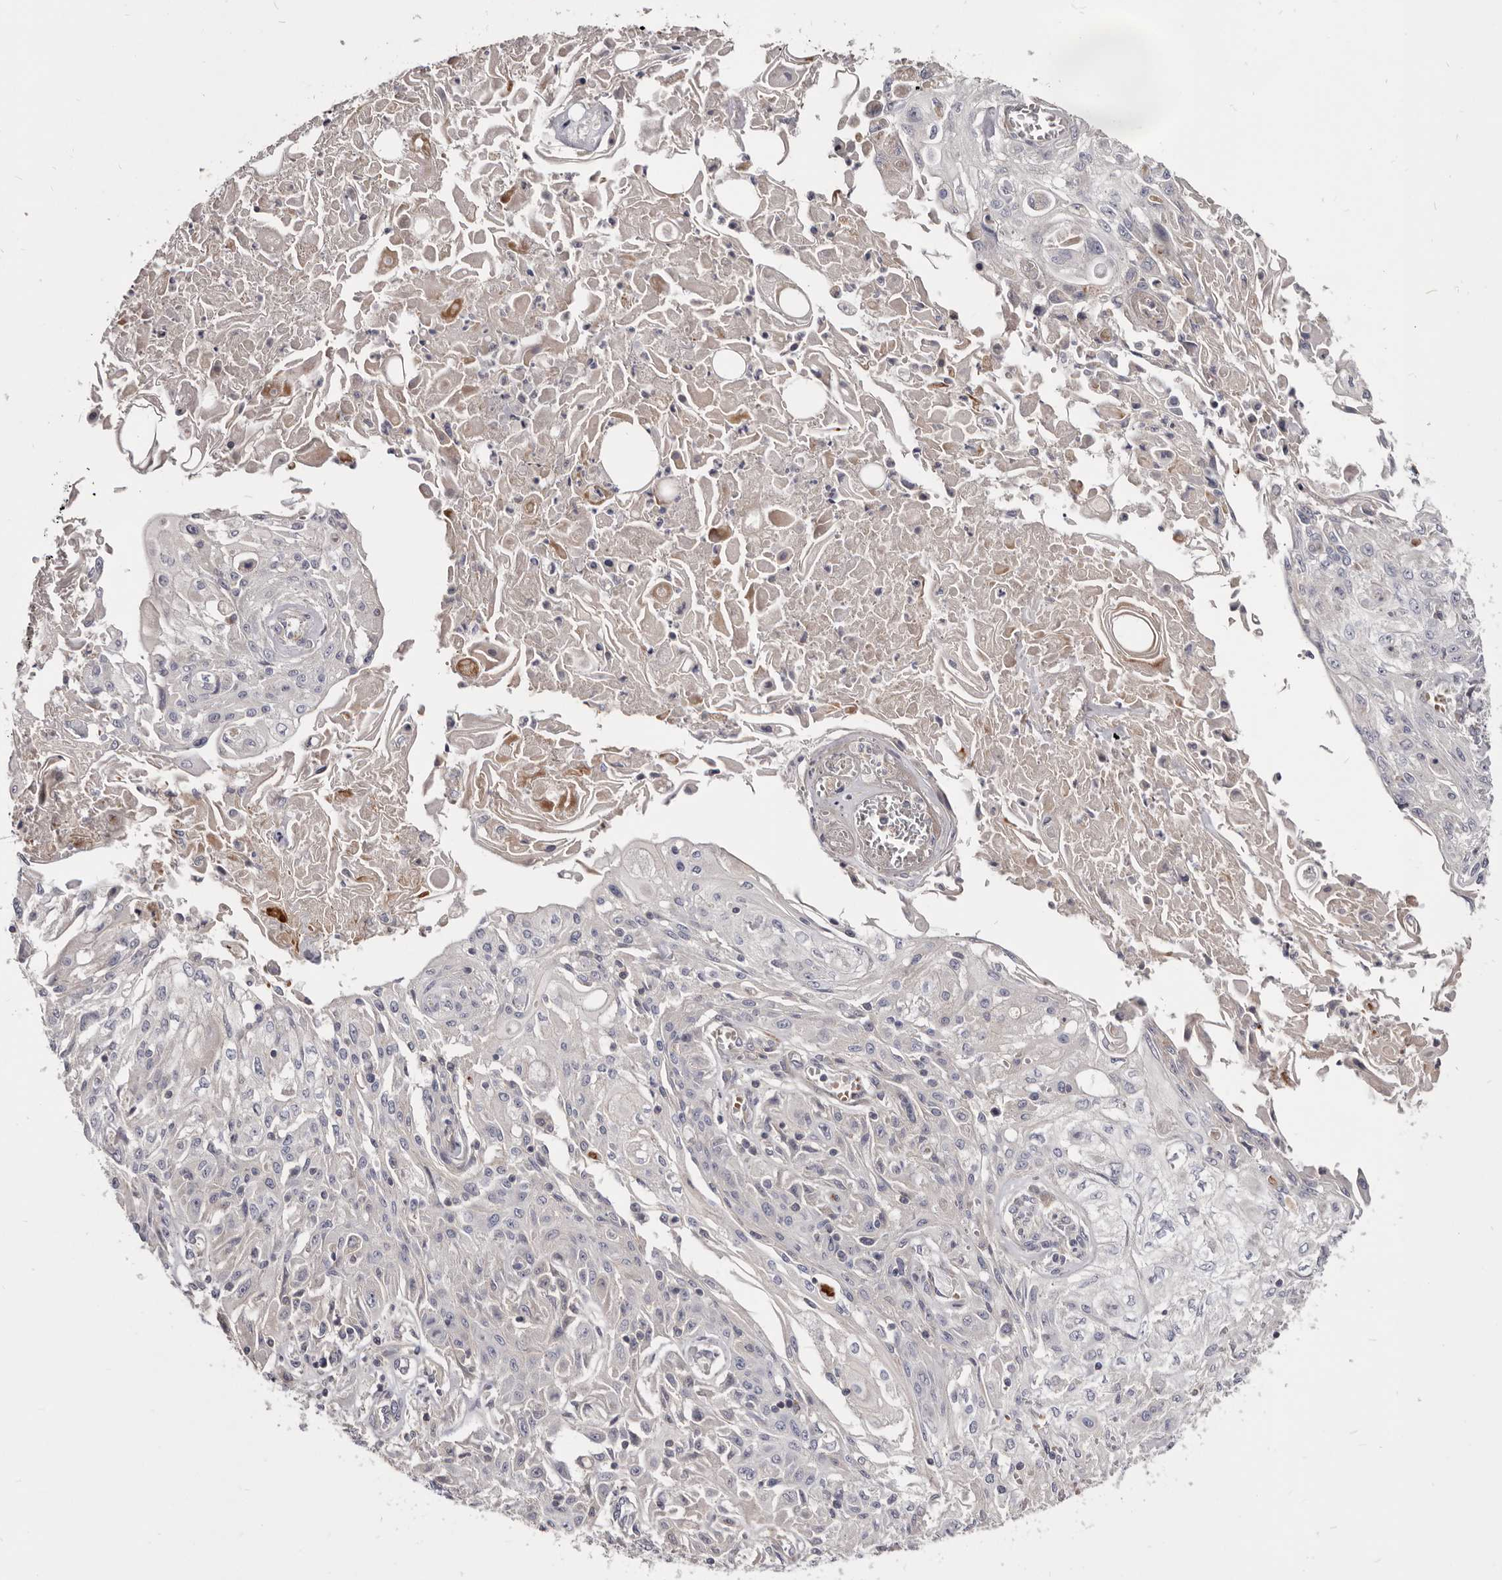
{"staining": {"intensity": "negative", "quantity": "none", "location": "none"}, "tissue": "skin cancer", "cell_type": "Tumor cells", "image_type": "cancer", "snomed": [{"axis": "morphology", "description": "Squamous cell carcinoma, NOS"}, {"axis": "morphology", "description": "Squamous cell carcinoma, metastatic, NOS"}, {"axis": "topography", "description": "Skin"}, {"axis": "topography", "description": "Lymph node"}], "caption": "DAB immunohistochemical staining of skin cancer shows no significant positivity in tumor cells.", "gene": "FAS", "patient": {"sex": "male", "age": 75}}